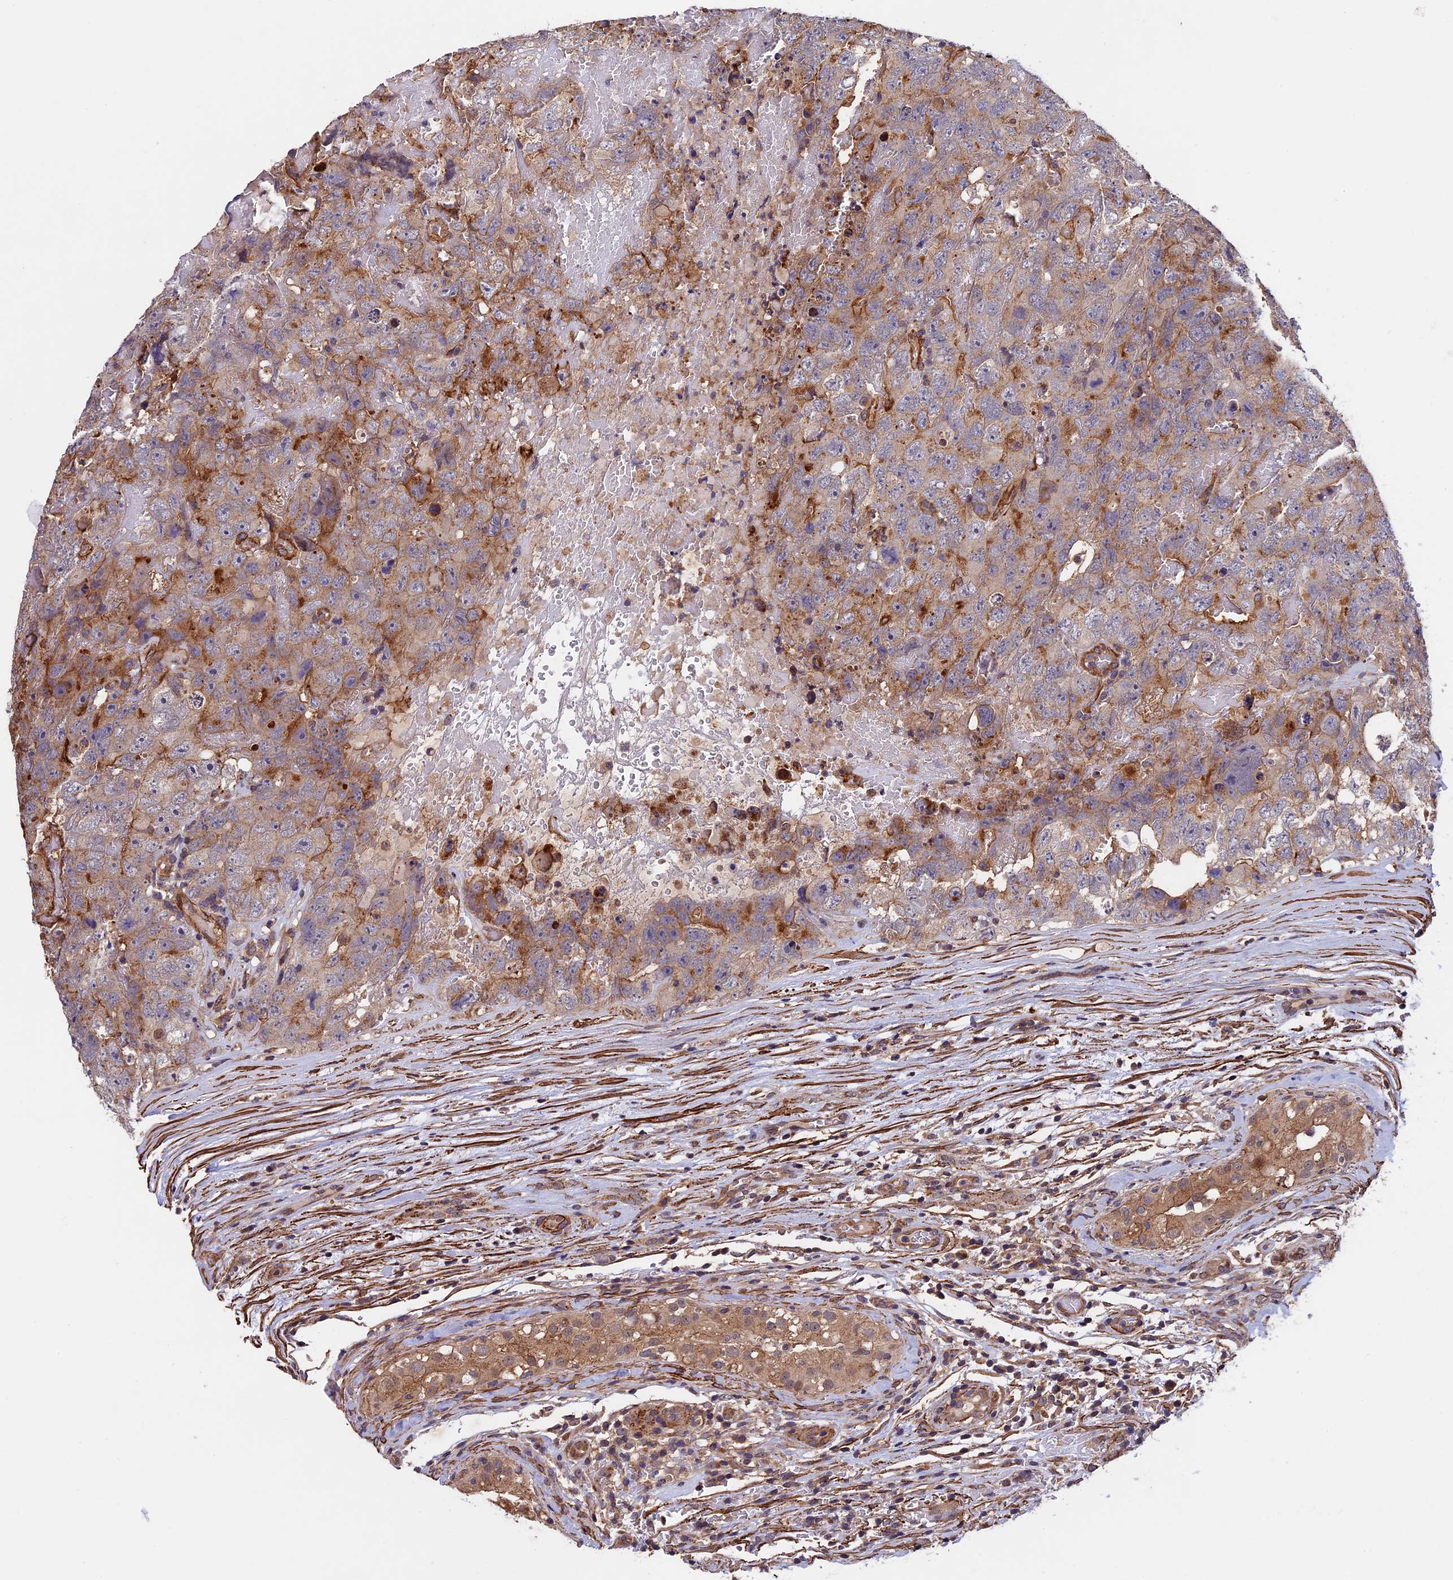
{"staining": {"intensity": "moderate", "quantity": "25%-75%", "location": "cytoplasmic/membranous"}, "tissue": "testis cancer", "cell_type": "Tumor cells", "image_type": "cancer", "snomed": [{"axis": "morphology", "description": "Carcinoma, Embryonal, NOS"}, {"axis": "topography", "description": "Testis"}], "caption": "The image demonstrates a brown stain indicating the presence of a protein in the cytoplasmic/membranous of tumor cells in testis cancer (embryonal carcinoma).", "gene": "SLC9A5", "patient": {"sex": "male", "age": 45}}